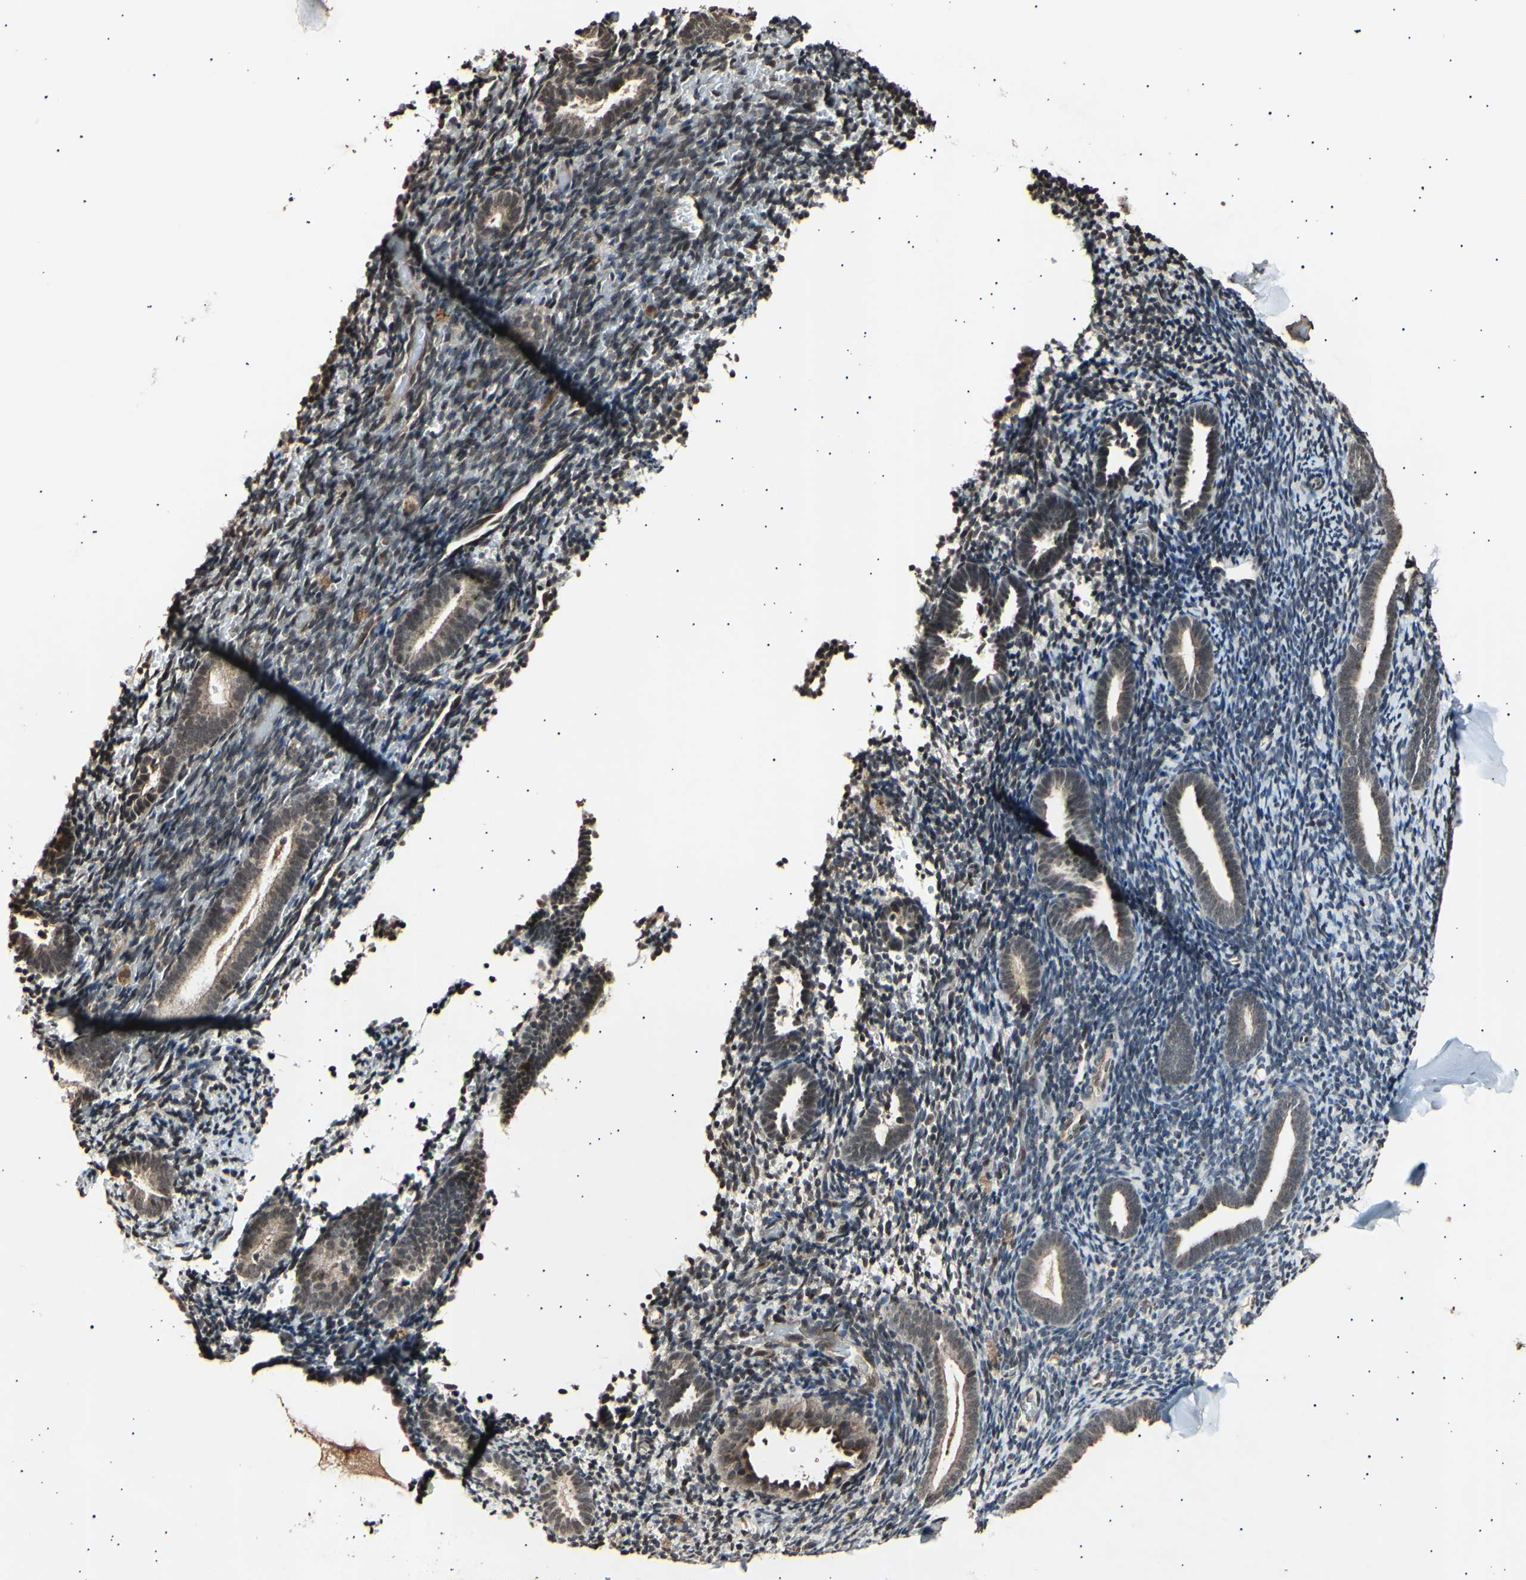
{"staining": {"intensity": "moderate", "quantity": "25%-75%", "location": "nuclear"}, "tissue": "endometrium", "cell_type": "Cells in endometrial stroma", "image_type": "normal", "snomed": [{"axis": "morphology", "description": "Normal tissue, NOS"}, {"axis": "topography", "description": "Endometrium"}], "caption": "Protein expression analysis of normal endometrium displays moderate nuclear expression in about 25%-75% of cells in endometrial stroma. (Brightfield microscopy of DAB IHC at high magnification).", "gene": "ANAPC7", "patient": {"sex": "female", "age": 51}}